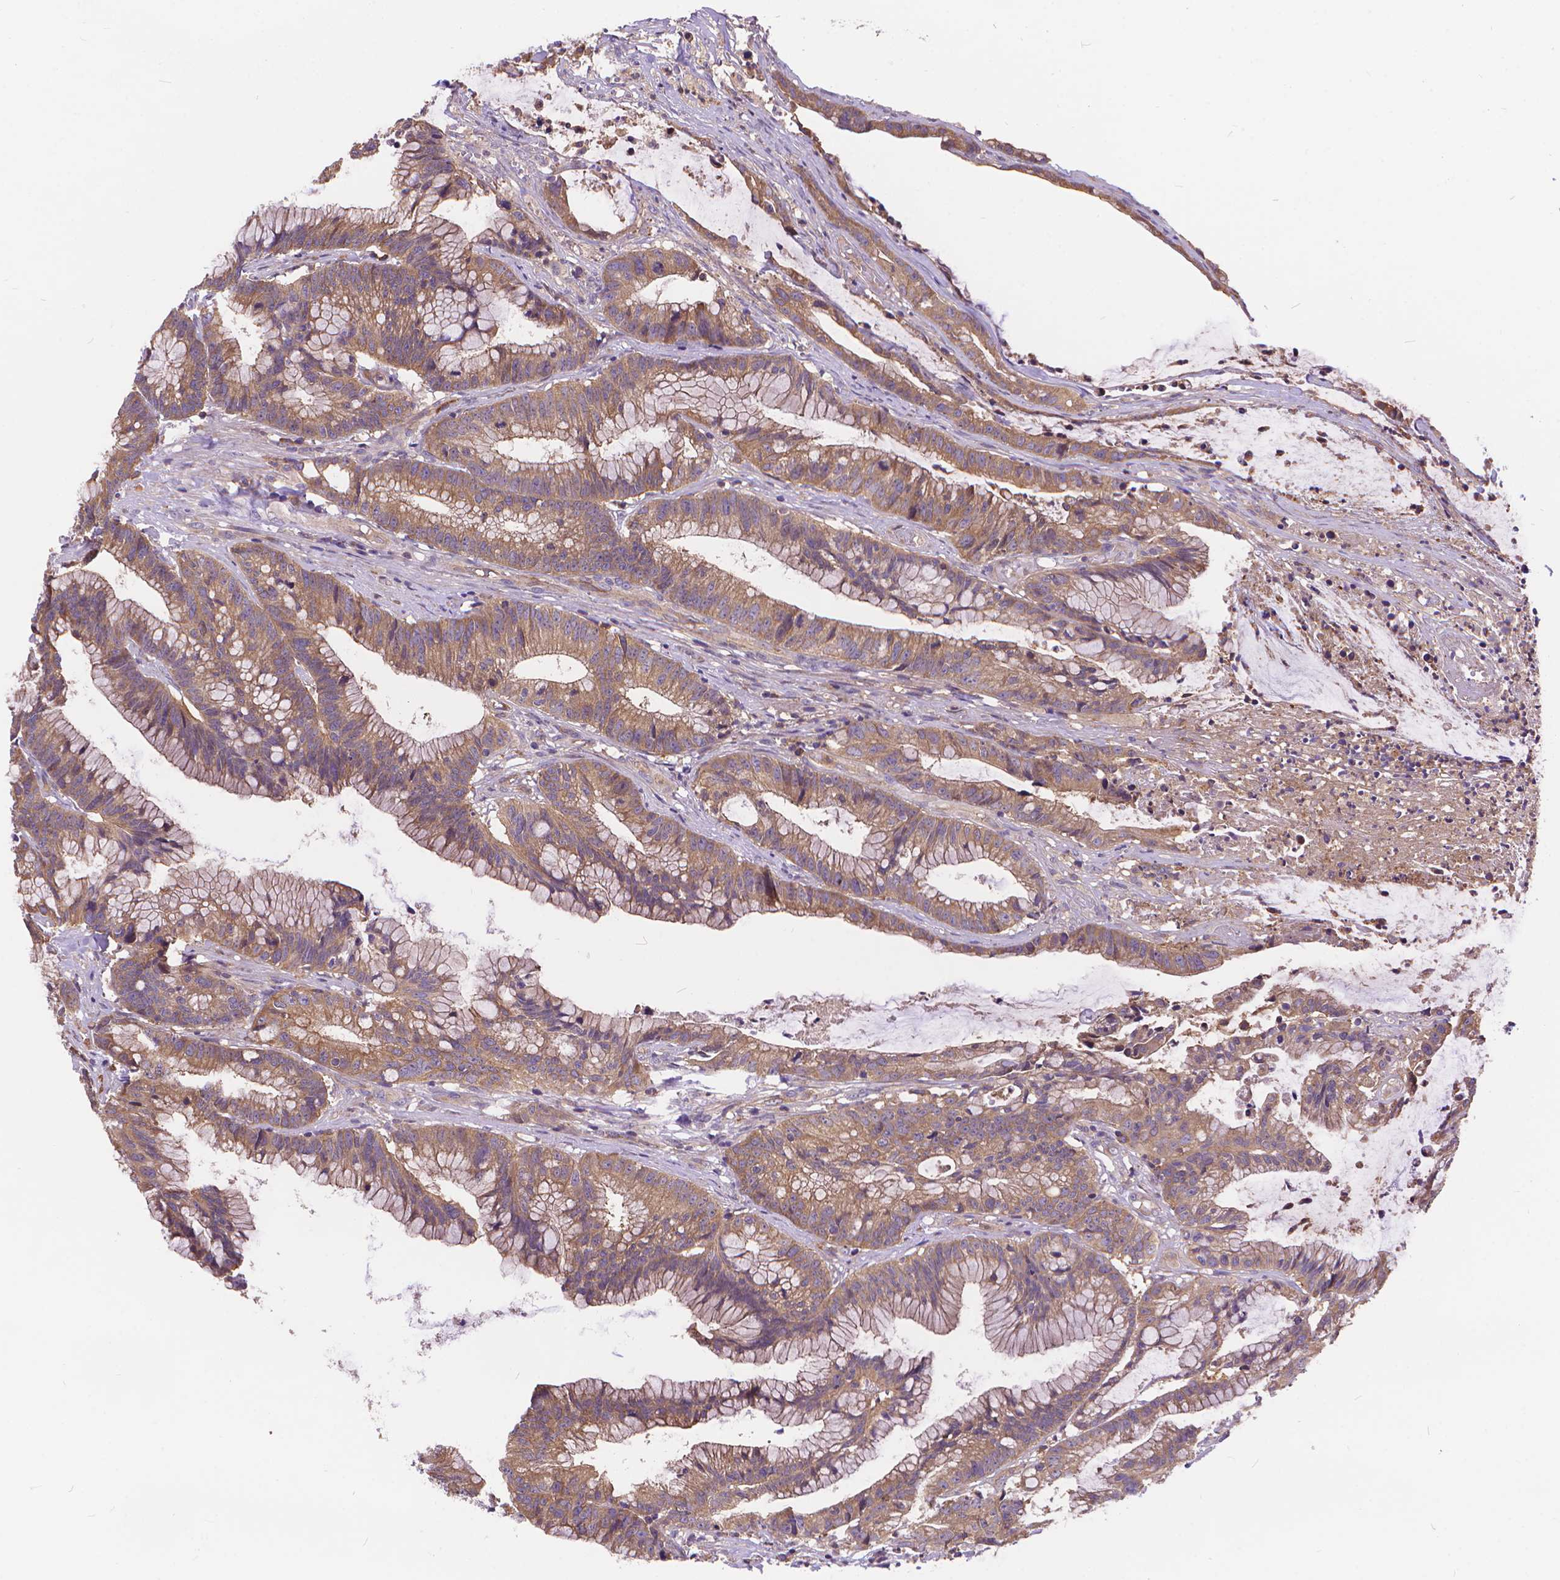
{"staining": {"intensity": "weak", "quantity": ">75%", "location": "cytoplasmic/membranous"}, "tissue": "colorectal cancer", "cell_type": "Tumor cells", "image_type": "cancer", "snomed": [{"axis": "morphology", "description": "Adenocarcinoma, NOS"}, {"axis": "topography", "description": "Colon"}], "caption": "Protein expression analysis of colorectal adenocarcinoma demonstrates weak cytoplasmic/membranous staining in about >75% of tumor cells. (brown staining indicates protein expression, while blue staining denotes nuclei).", "gene": "ARAP1", "patient": {"sex": "female", "age": 78}}